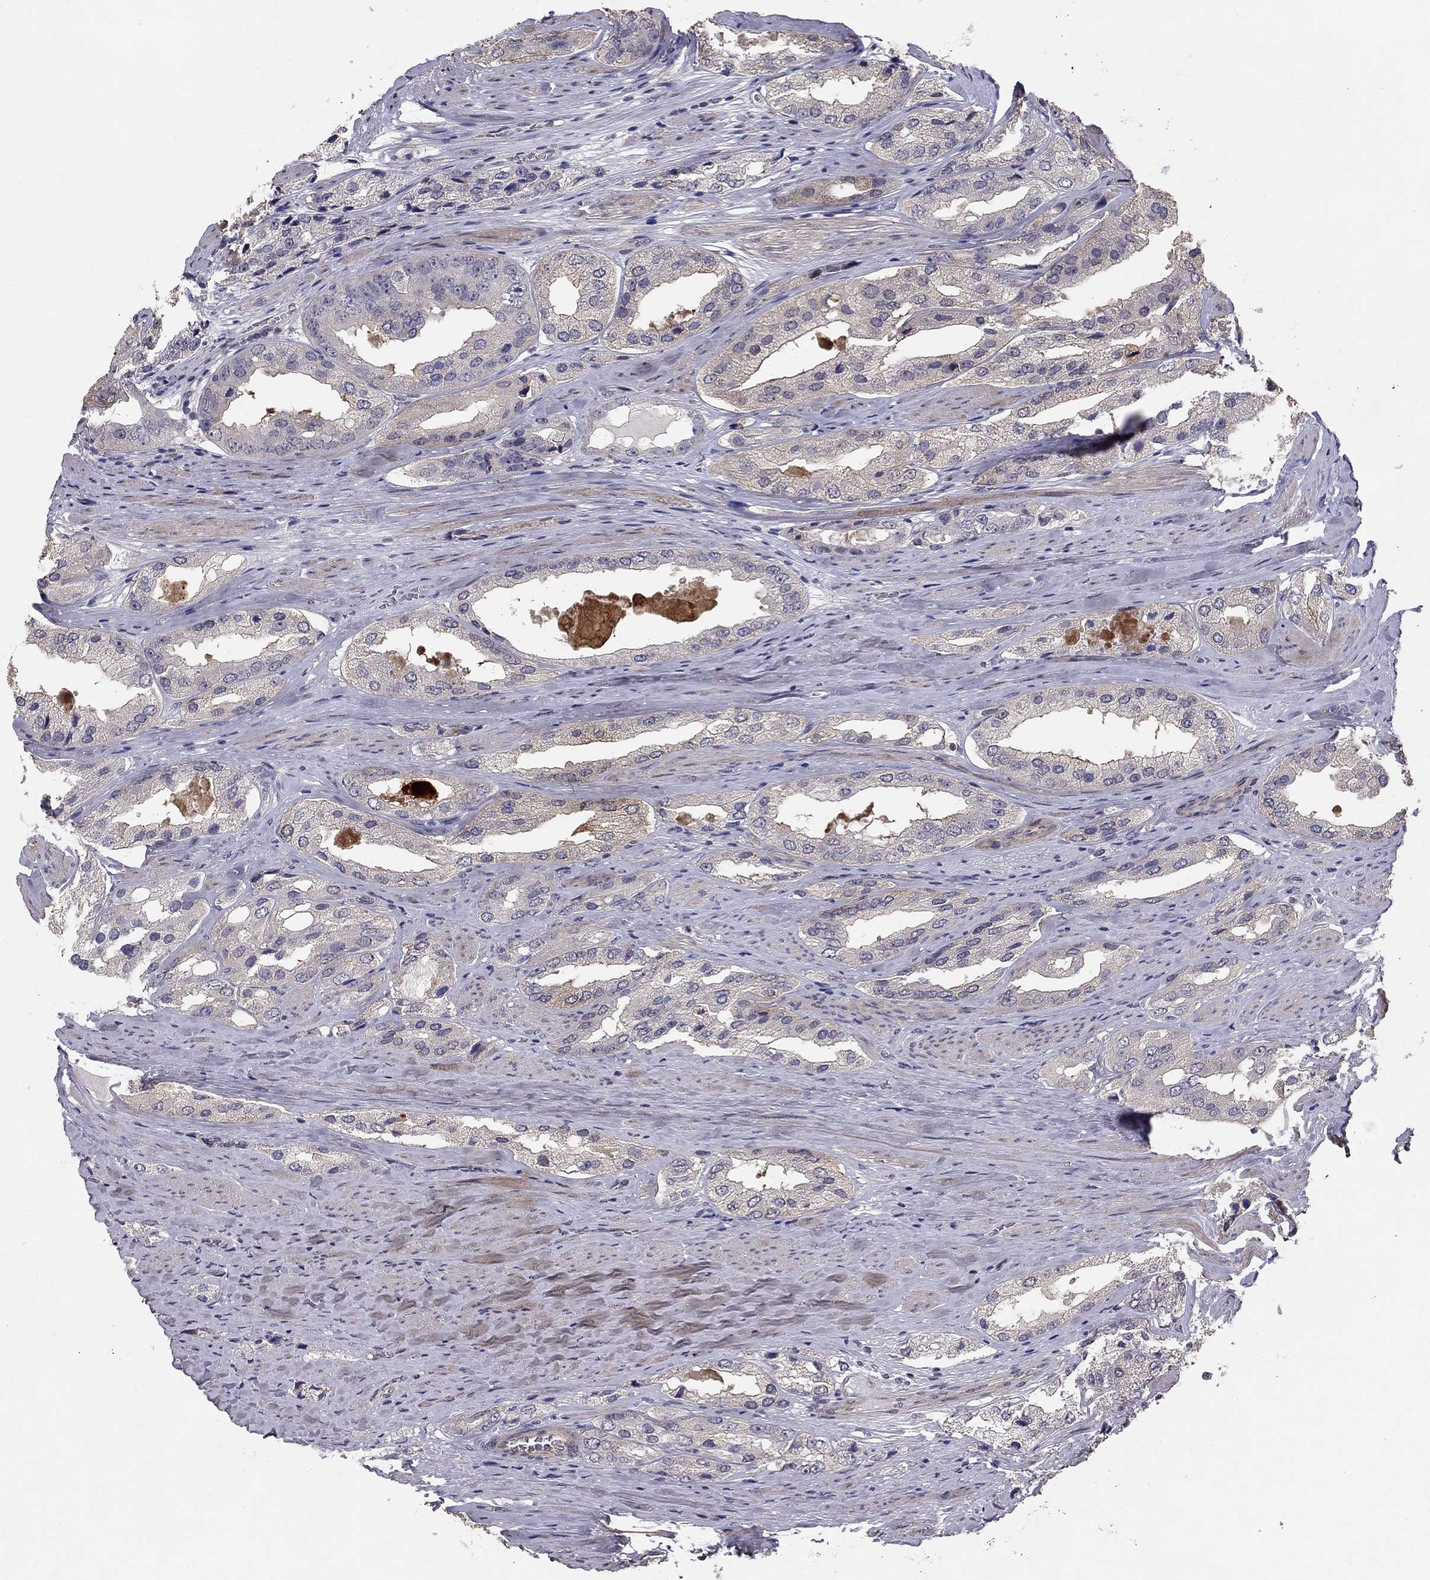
{"staining": {"intensity": "moderate", "quantity": "<25%", "location": "cytoplasmic/membranous"}, "tissue": "prostate cancer", "cell_type": "Tumor cells", "image_type": "cancer", "snomed": [{"axis": "morphology", "description": "Adenocarcinoma, Low grade"}, {"axis": "topography", "description": "Prostate"}], "caption": "The photomicrograph shows a brown stain indicating the presence of a protein in the cytoplasmic/membranous of tumor cells in prostate cancer.", "gene": "GJB4", "patient": {"sex": "male", "age": 69}}